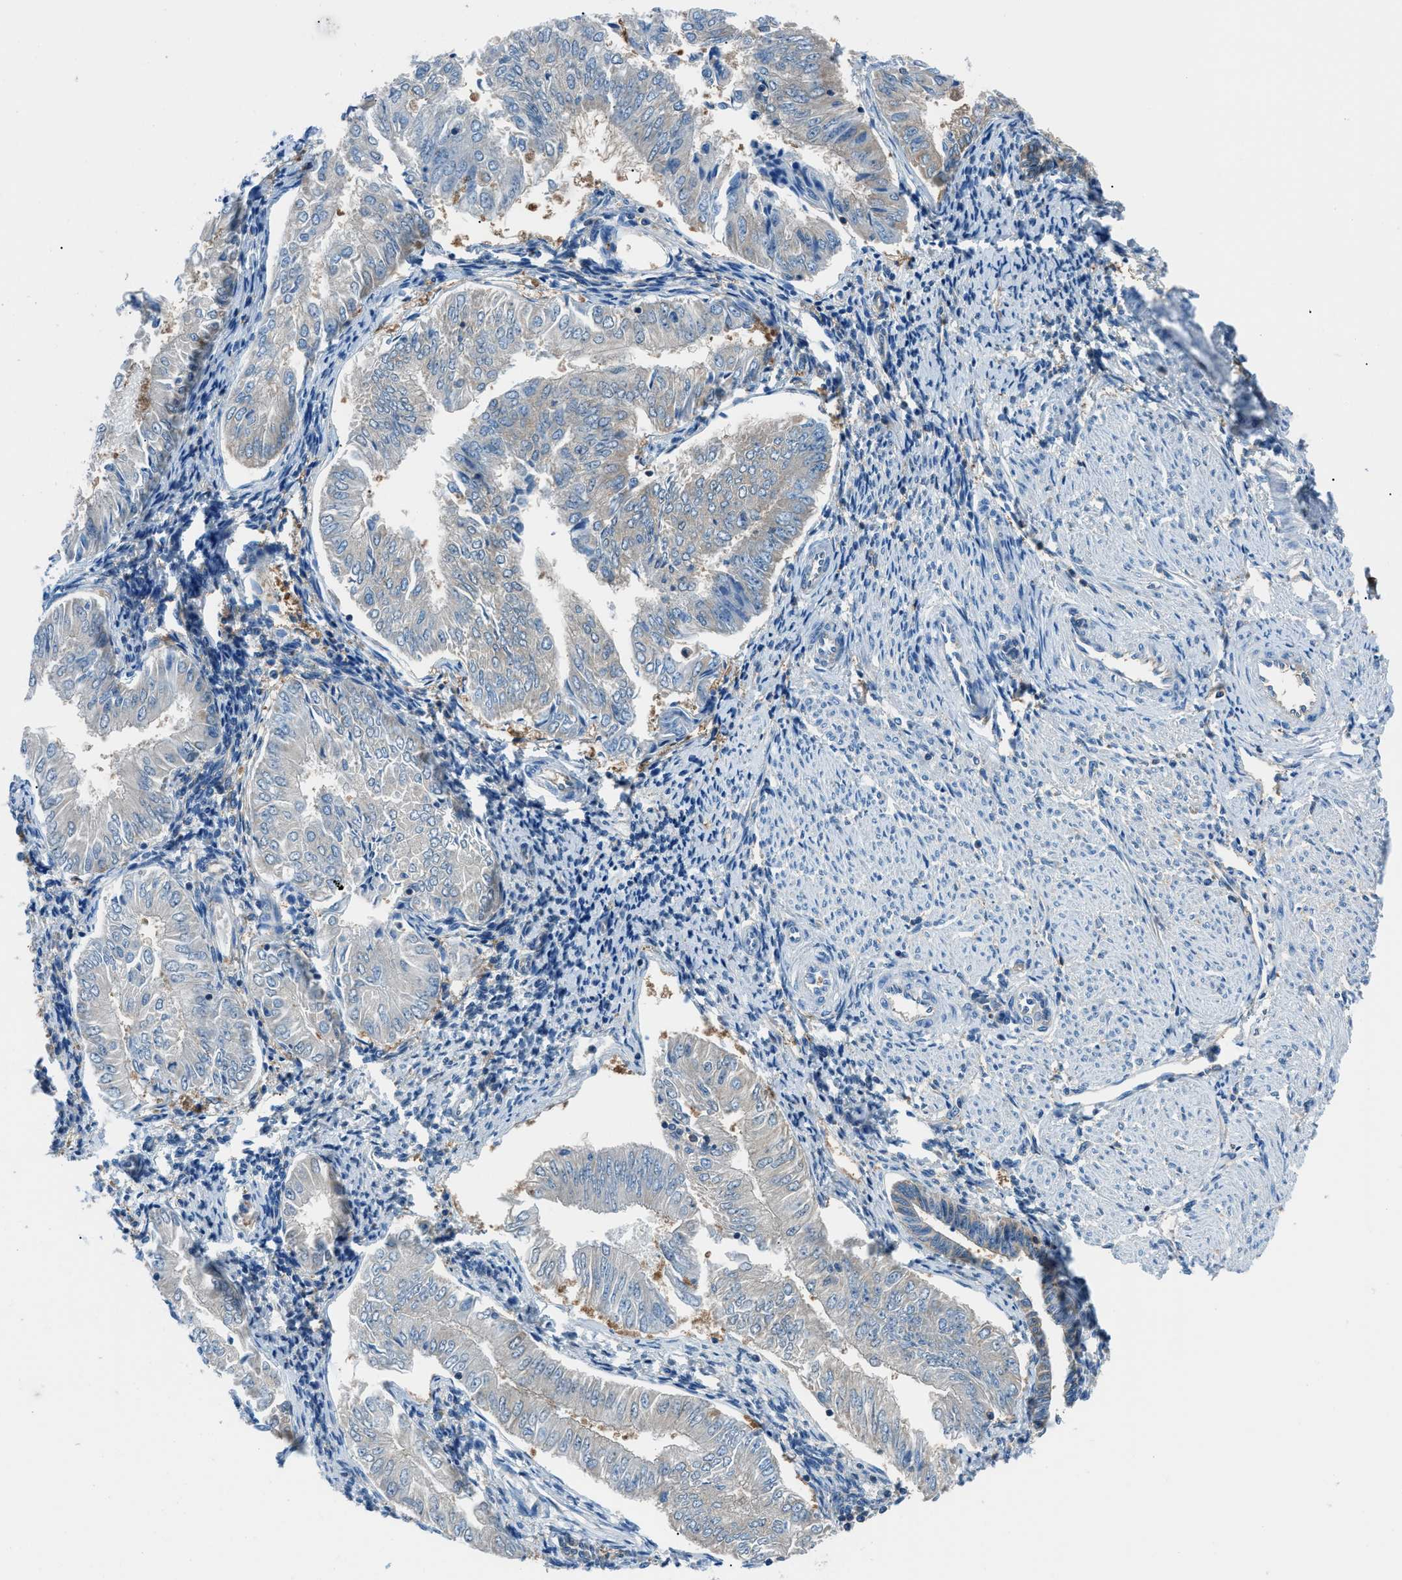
{"staining": {"intensity": "negative", "quantity": "none", "location": "none"}, "tissue": "endometrial cancer", "cell_type": "Tumor cells", "image_type": "cancer", "snomed": [{"axis": "morphology", "description": "Adenocarcinoma, NOS"}, {"axis": "topography", "description": "Endometrium"}], "caption": "DAB immunohistochemical staining of endometrial cancer shows no significant expression in tumor cells. (DAB (3,3'-diaminobenzidine) immunohistochemistry visualized using brightfield microscopy, high magnification).", "gene": "SARS1", "patient": {"sex": "female", "age": 53}}